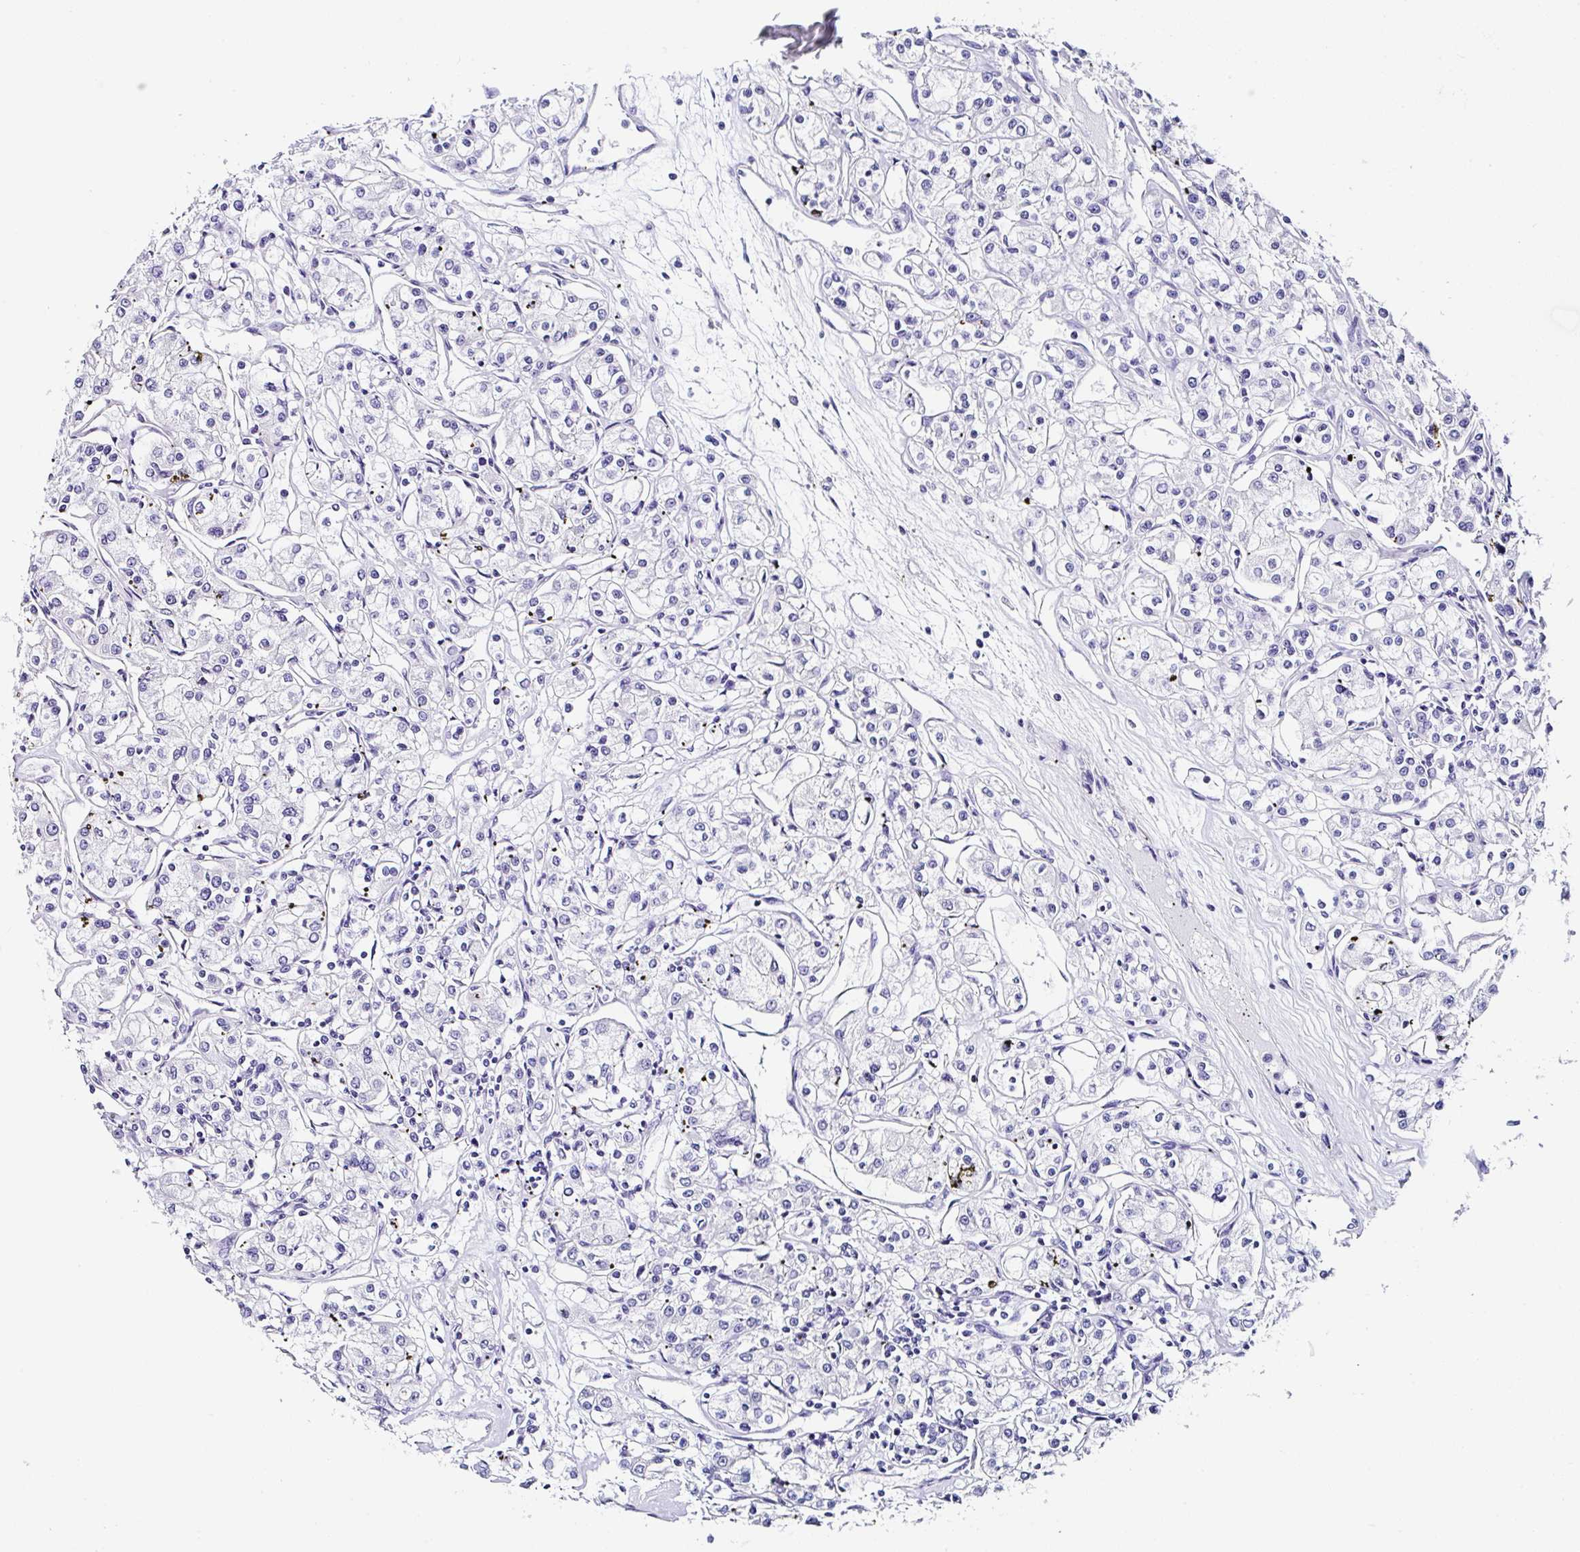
{"staining": {"intensity": "negative", "quantity": "none", "location": "none"}, "tissue": "renal cancer", "cell_type": "Tumor cells", "image_type": "cancer", "snomed": [{"axis": "morphology", "description": "Adenocarcinoma, NOS"}, {"axis": "topography", "description": "Kidney"}], "caption": "A micrograph of human adenocarcinoma (renal) is negative for staining in tumor cells.", "gene": "TMPRSS11E", "patient": {"sex": "female", "age": 59}}